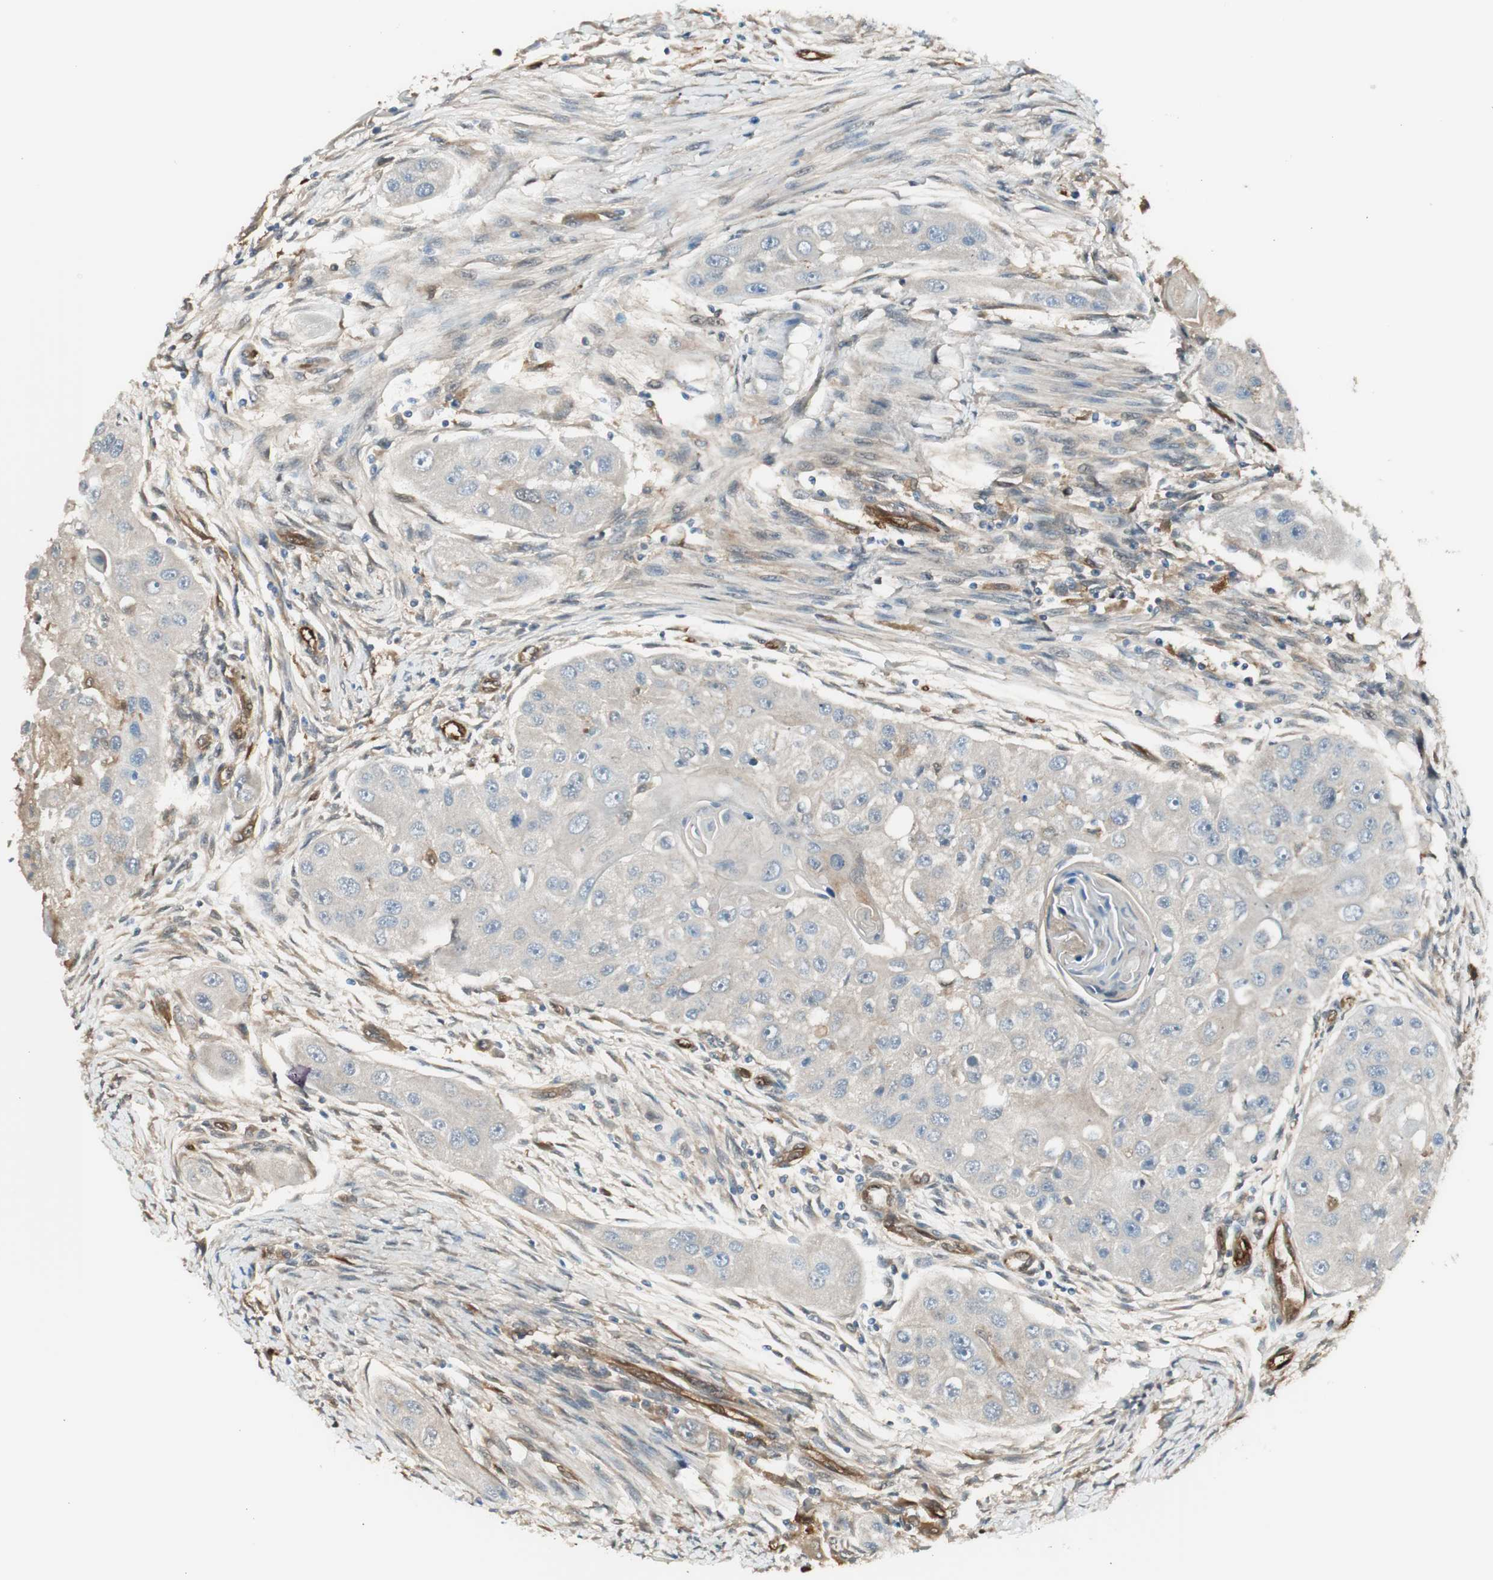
{"staining": {"intensity": "weak", "quantity": "<25%", "location": "cytoplasmic/membranous"}, "tissue": "head and neck cancer", "cell_type": "Tumor cells", "image_type": "cancer", "snomed": [{"axis": "morphology", "description": "Normal tissue, NOS"}, {"axis": "morphology", "description": "Squamous cell carcinoma, NOS"}, {"axis": "topography", "description": "Skeletal muscle"}, {"axis": "topography", "description": "Head-Neck"}], "caption": "Image shows no protein expression in tumor cells of head and neck squamous cell carcinoma tissue.", "gene": "SERPINB6", "patient": {"sex": "male", "age": 51}}